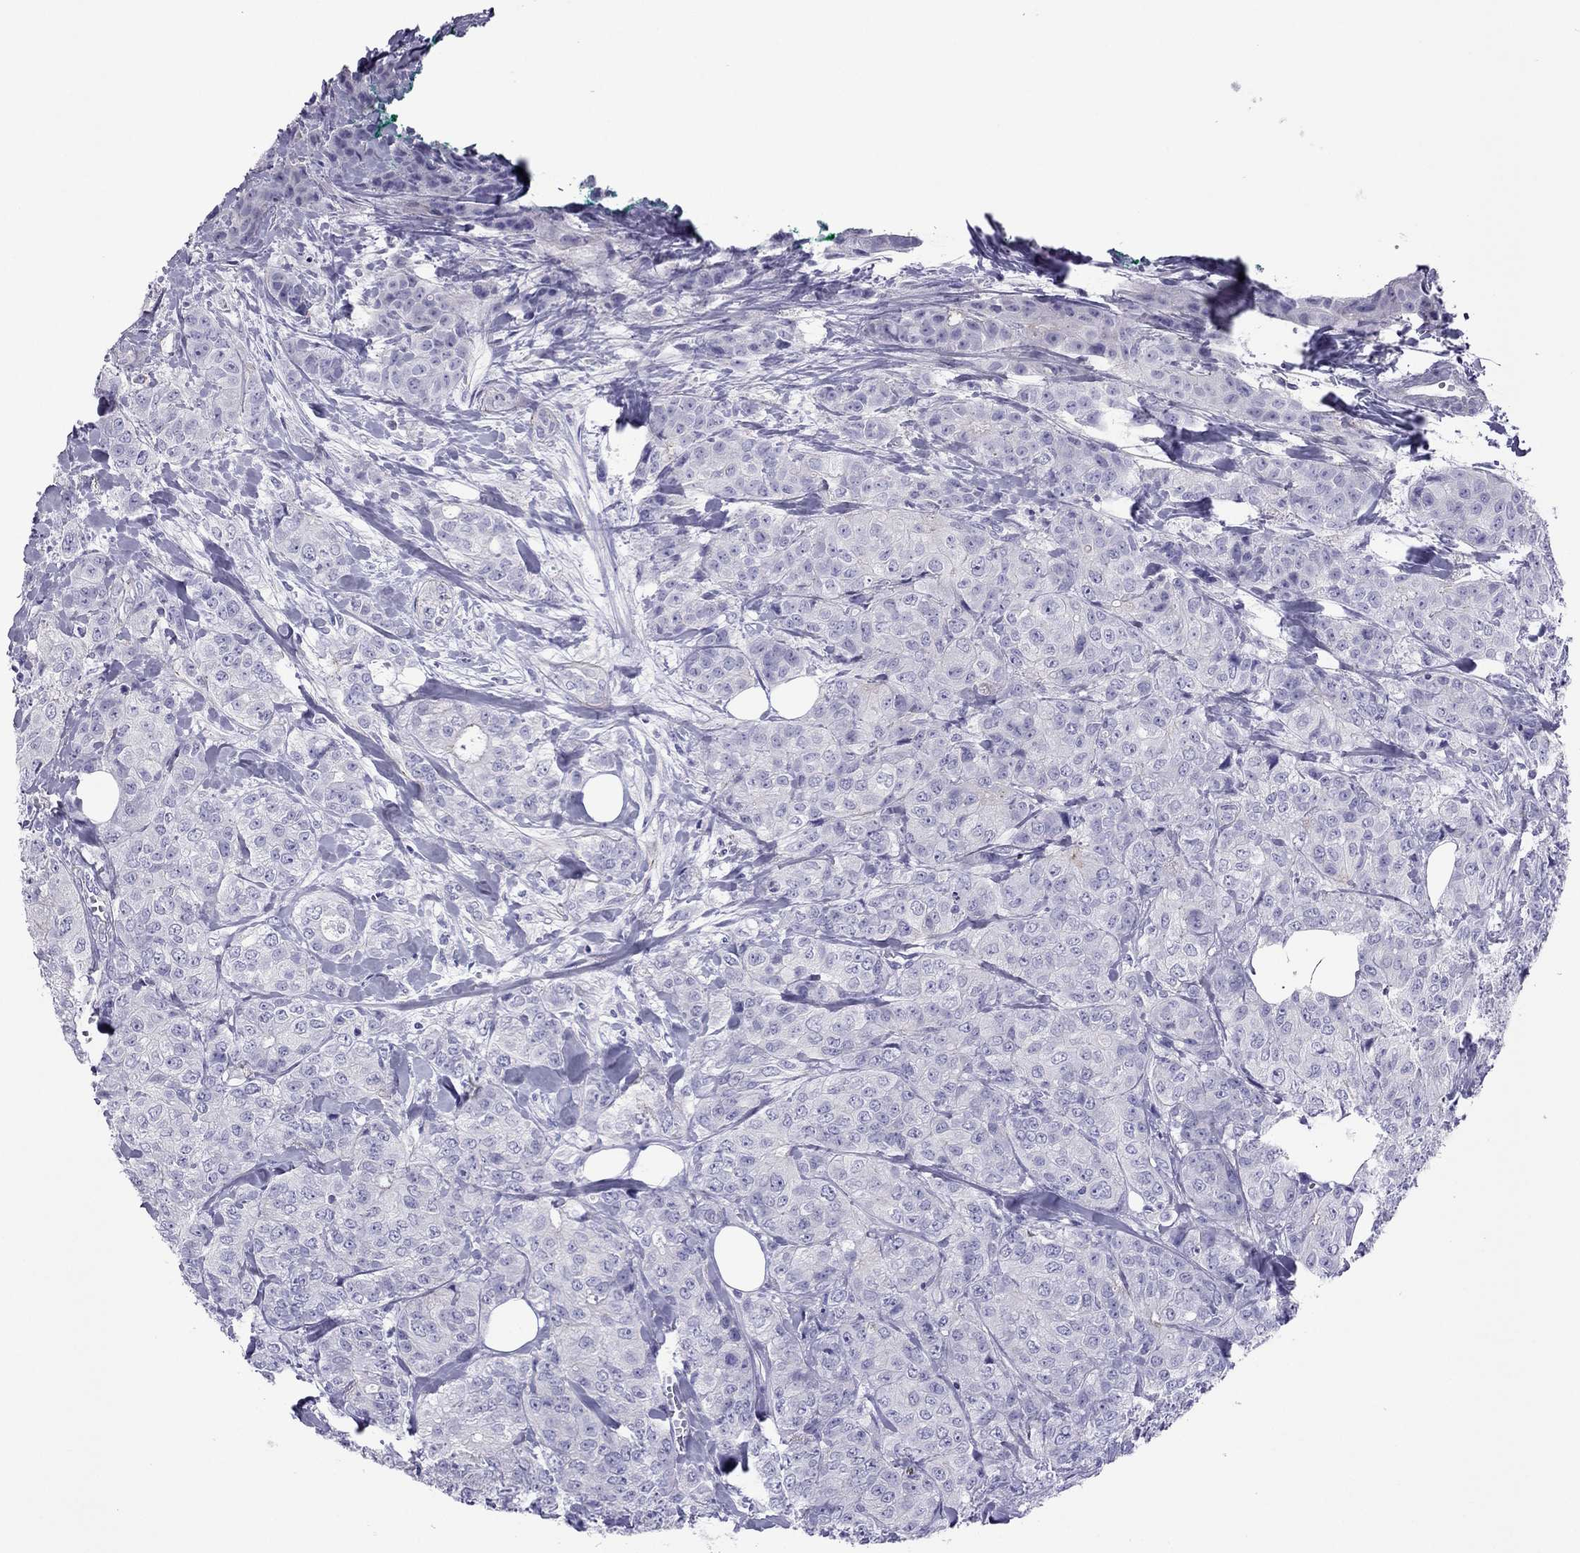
{"staining": {"intensity": "negative", "quantity": "none", "location": "none"}, "tissue": "breast cancer", "cell_type": "Tumor cells", "image_type": "cancer", "snomed": [{"axis": "morphology", "description": "Duct carcinoma"}, {"axis": "topography", "description": "Breast"}], "caption": "This is an immunohistochemistry (IHC) histopathology image of human breast cancer (infiltrating ductal carcinoma). There is no expression in tumor cells.", "gene": "MYL11", "patient": {"sex": "female", "age": 43}}